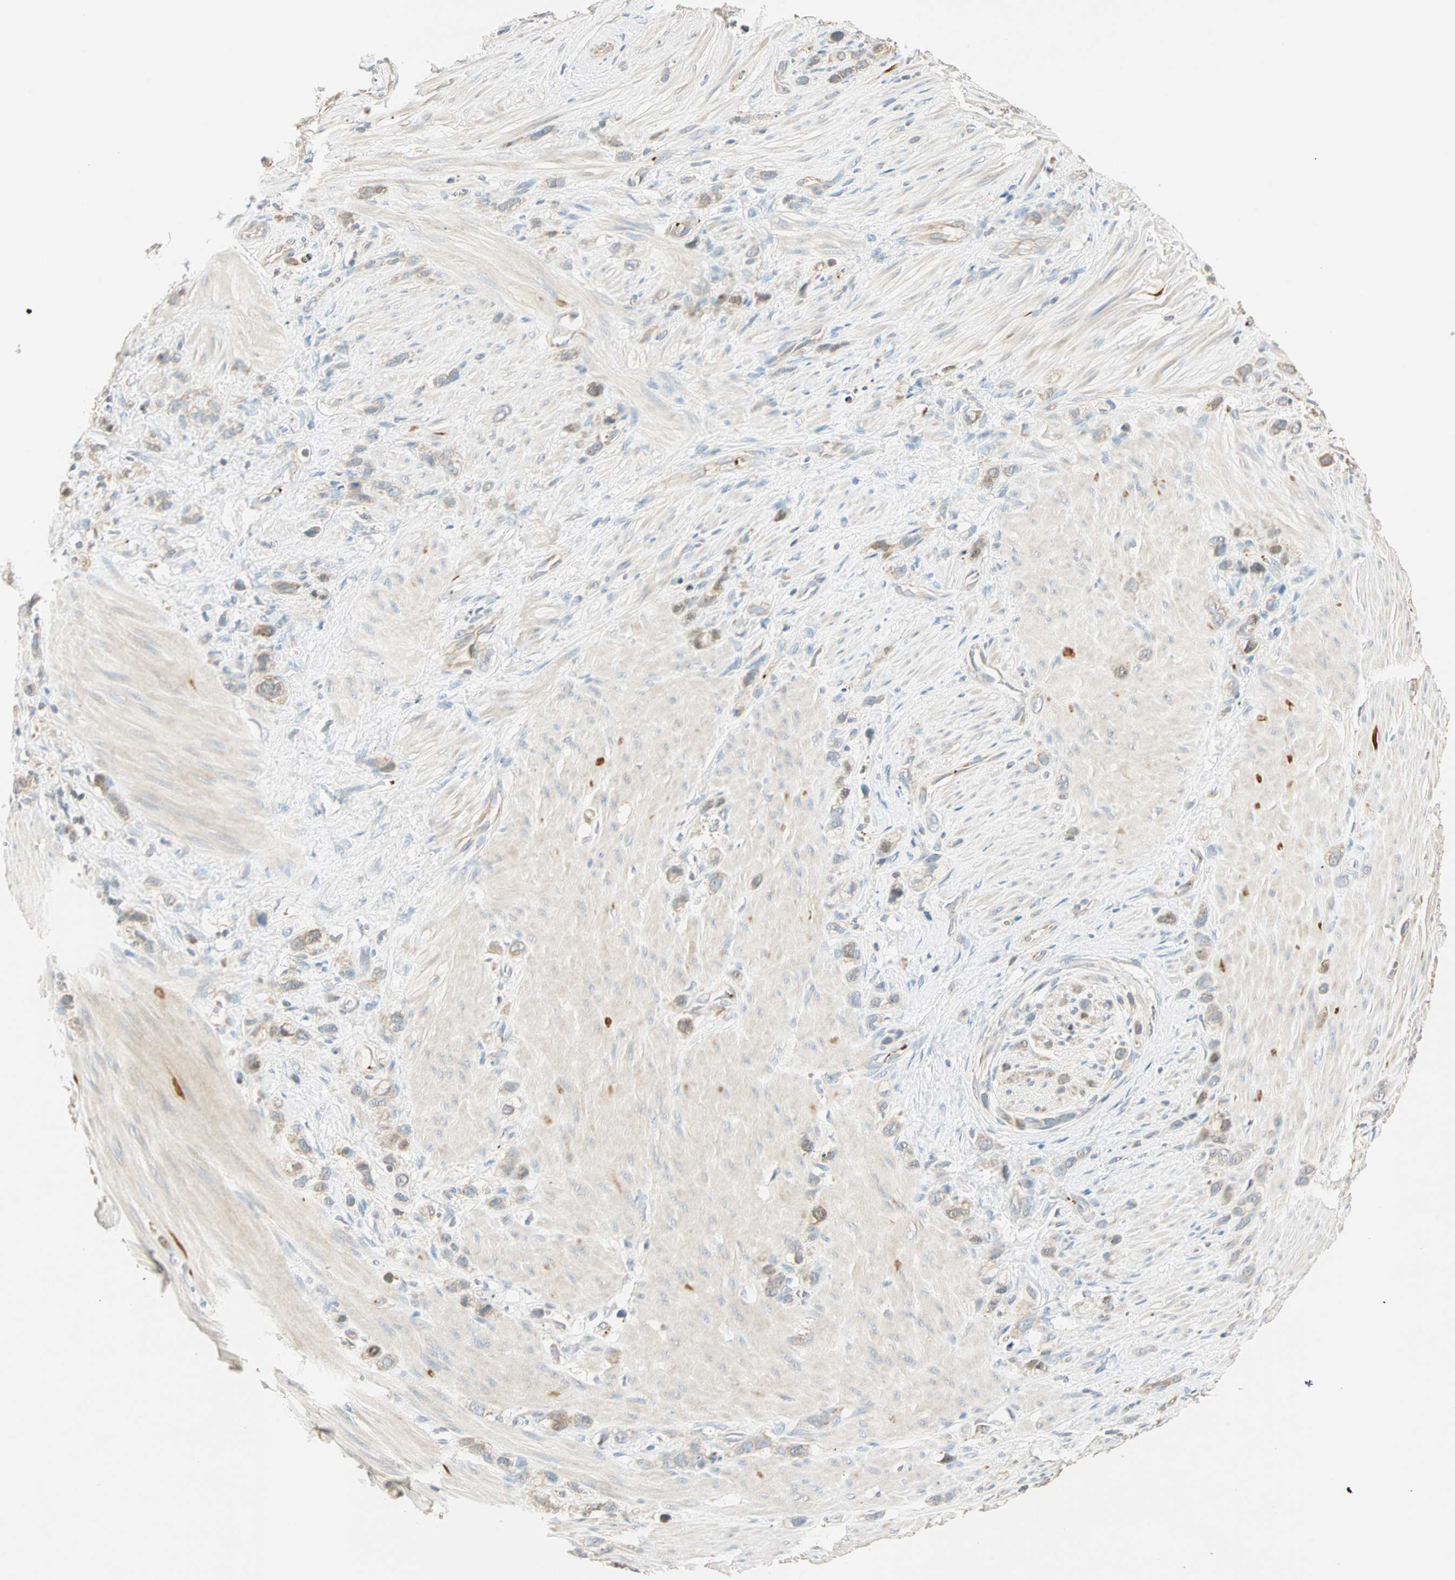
{"staining": {"intensity": "weak", "quantity": "25%-75%", "location": "cytoplasmic/membranous,nuclear"}, "tissue": "stomach cancer", "cell_type": "Tumor cells", "image_type": "cancer", "snomed": [{"axis": "morphology", "description": "Normal tissue, NOS"}, {"axis": "morphology", "description": "Adenocarcinoma, NOS"}, {"axis": "morphology", "description": "Adenocarcinoma, High grade"}, {"axis": "topography", "description": "Stomach, upper"}, {"axis": "topography", "description": "Stomach"}], "caption": "Protein analysis of stomach cancer (adenocarcinoma (high-grade)) tissue shows weak cytoplasmic/membranous and nuclear positivity in approximately 25%-75% of tumor cells.", "gene": "RAD18", "patient": {"sex": "female", "age": 65}}